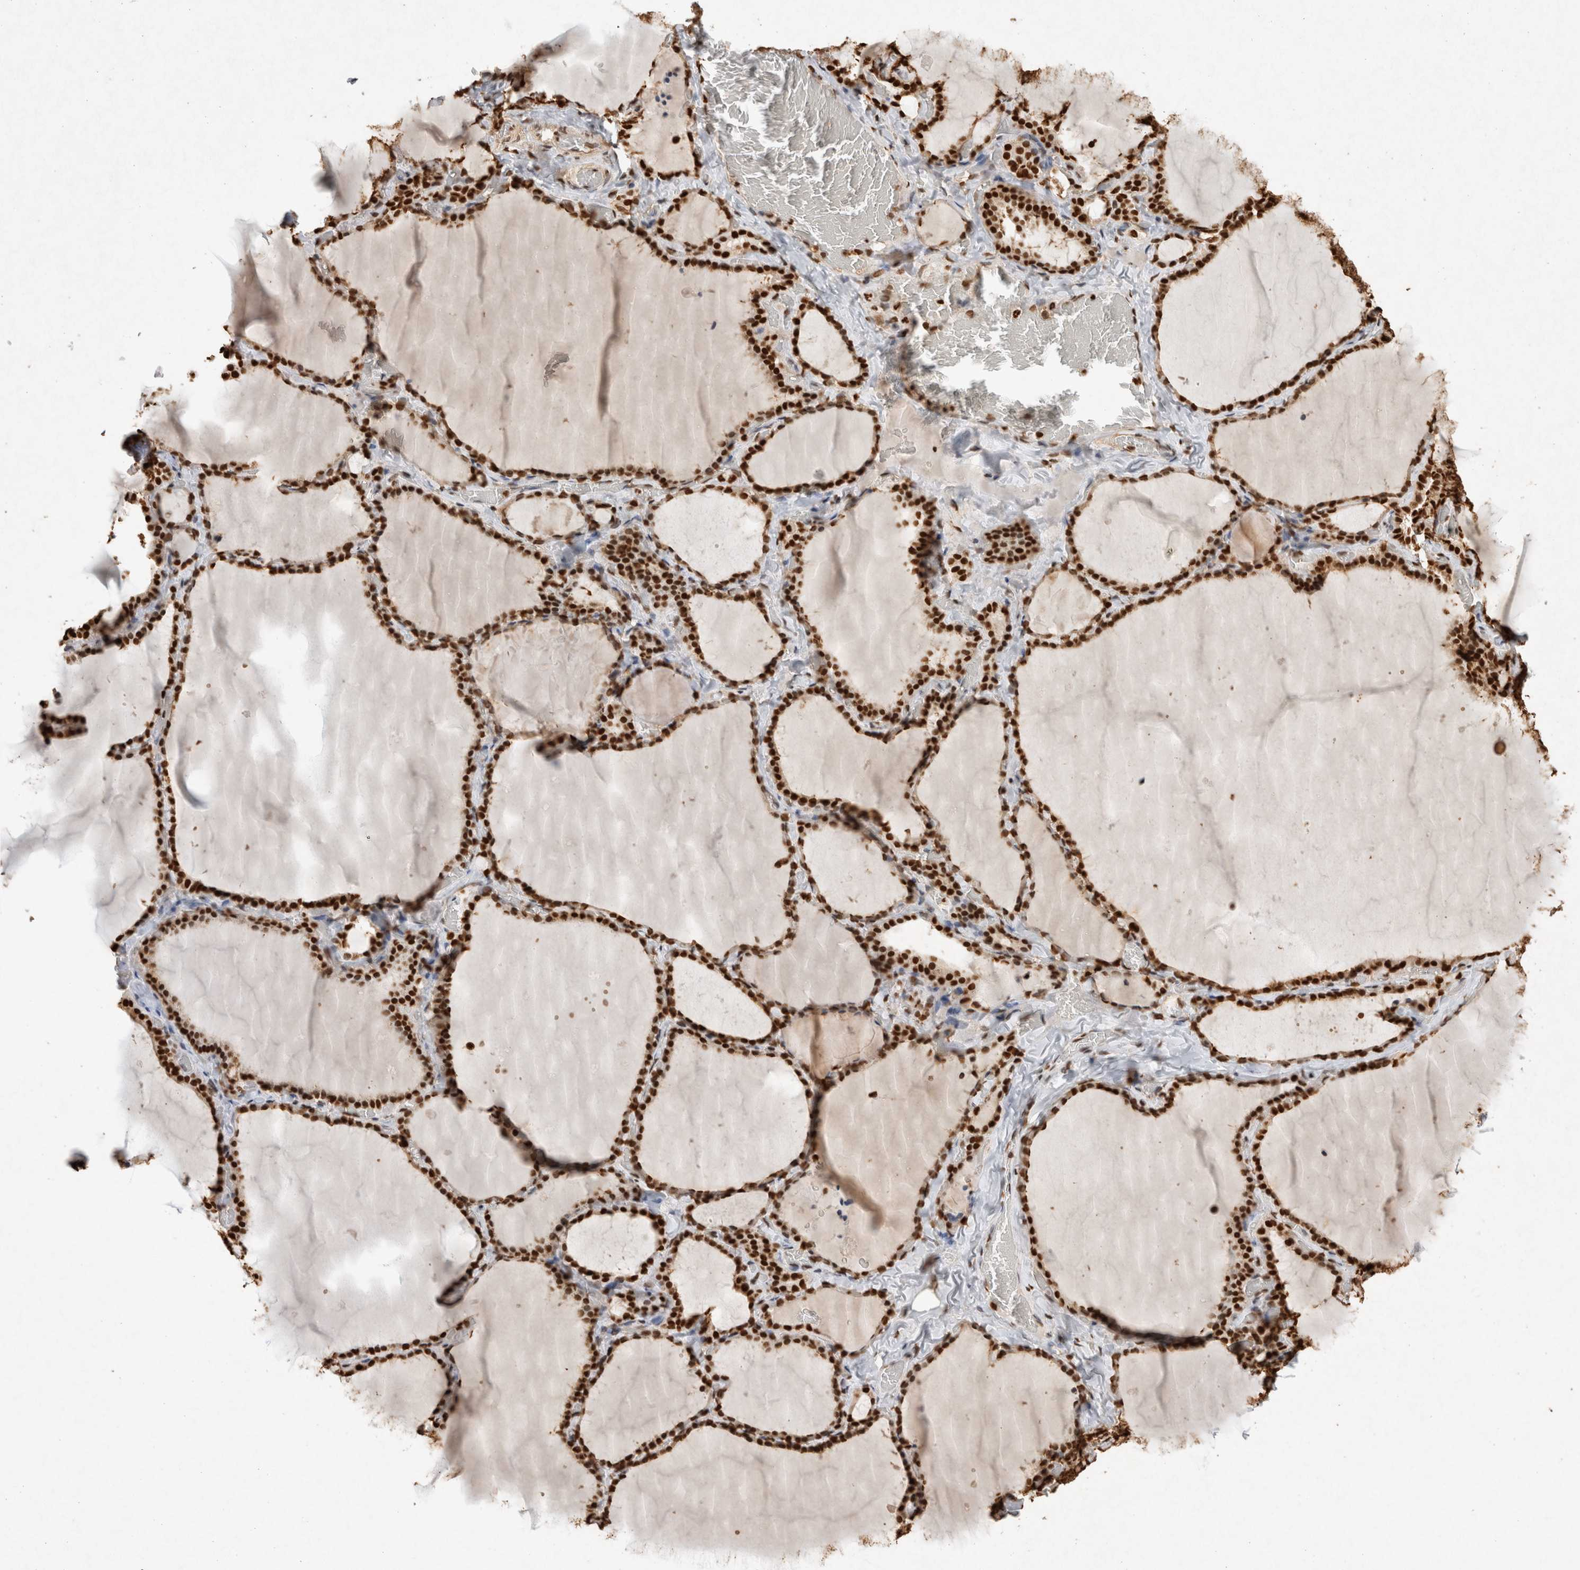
{"staining": {"intensity": "strong", "quantity": ">75%", "location": "cytoplasmic/membranous,nuclear"}, "tissue": "thyroid gland", "cell_type": "Glandular cells", "image_type": "normal", "snomed": [{"axis": "morphology", "description": "Normal tissue, NOS"}, {"axis": "topography", "description": "Thyroid gland"}], "caption": "The image displays staining of benign thyroid gland, revealing strong cytoplasmic/membranous,nuclear protein staining (brown color) within glandular cells. (DAB (3,3'-diaminobenzidine) = brown stain, brightfield microscopy at high magnification).", "gene": "HDGF", "patient": {"sex": "female", "age": 22}}